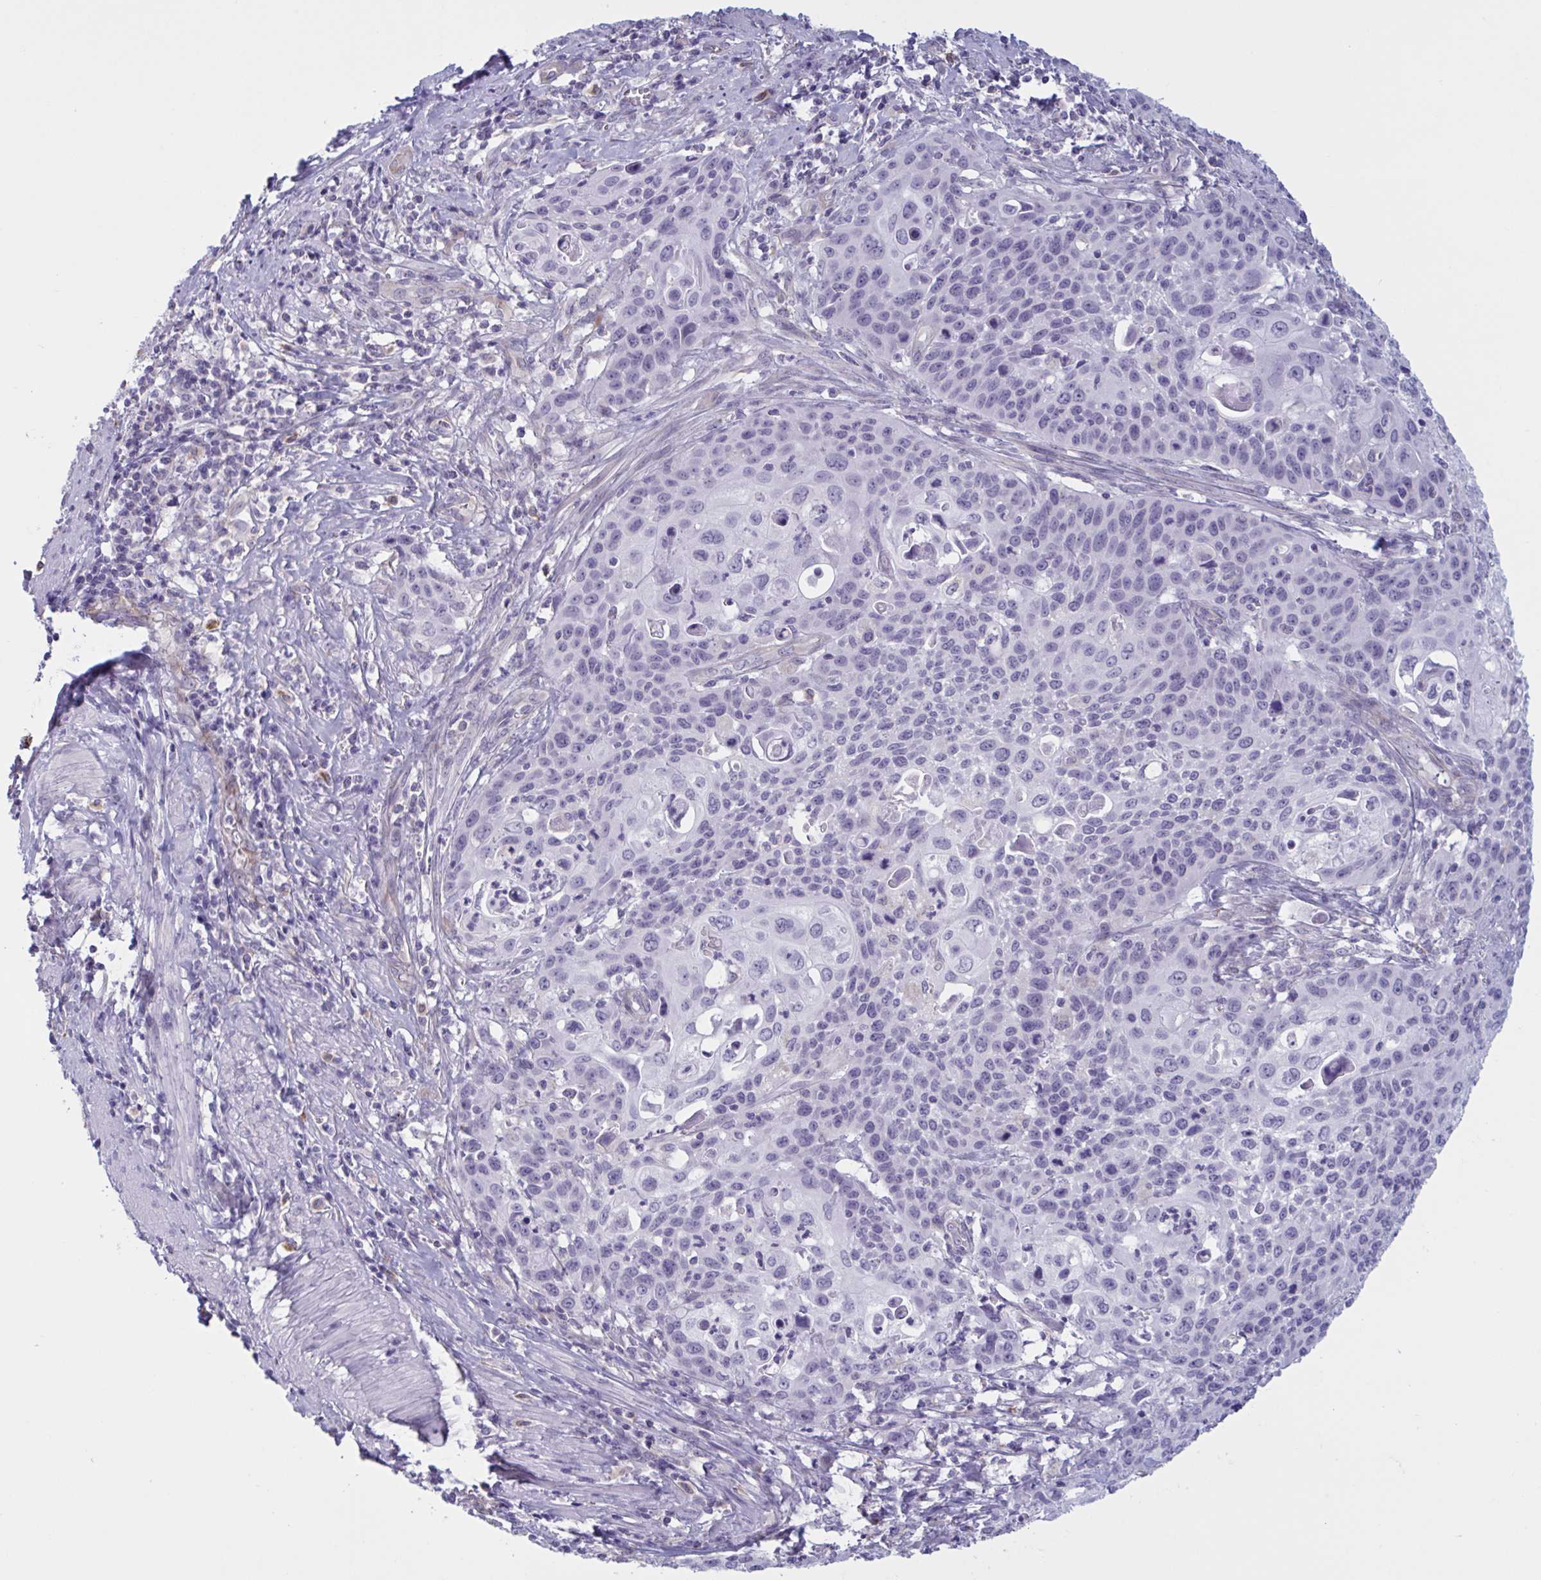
{"staining": {"intensity": "negative", "quantity": "none", "location": "none"}, "tissue": "cervical cancer", "cell_type": "Tumor cells", "image_type": "cancer", "snomed": [{"axis": "morphology", "description": "Squamous cell carcinoma, NOS"}, {"axis": "topography", "description": "Cervix"}], "caption": "High power microscopy photomicrograph of an immunohistochemistry (IHC) micrograph of squamous cell carcinoma (cervical), revealing no significant staining in tumor cells.", "gene": "OR1L3", "patient": {"sex": "female", "age": 65}}